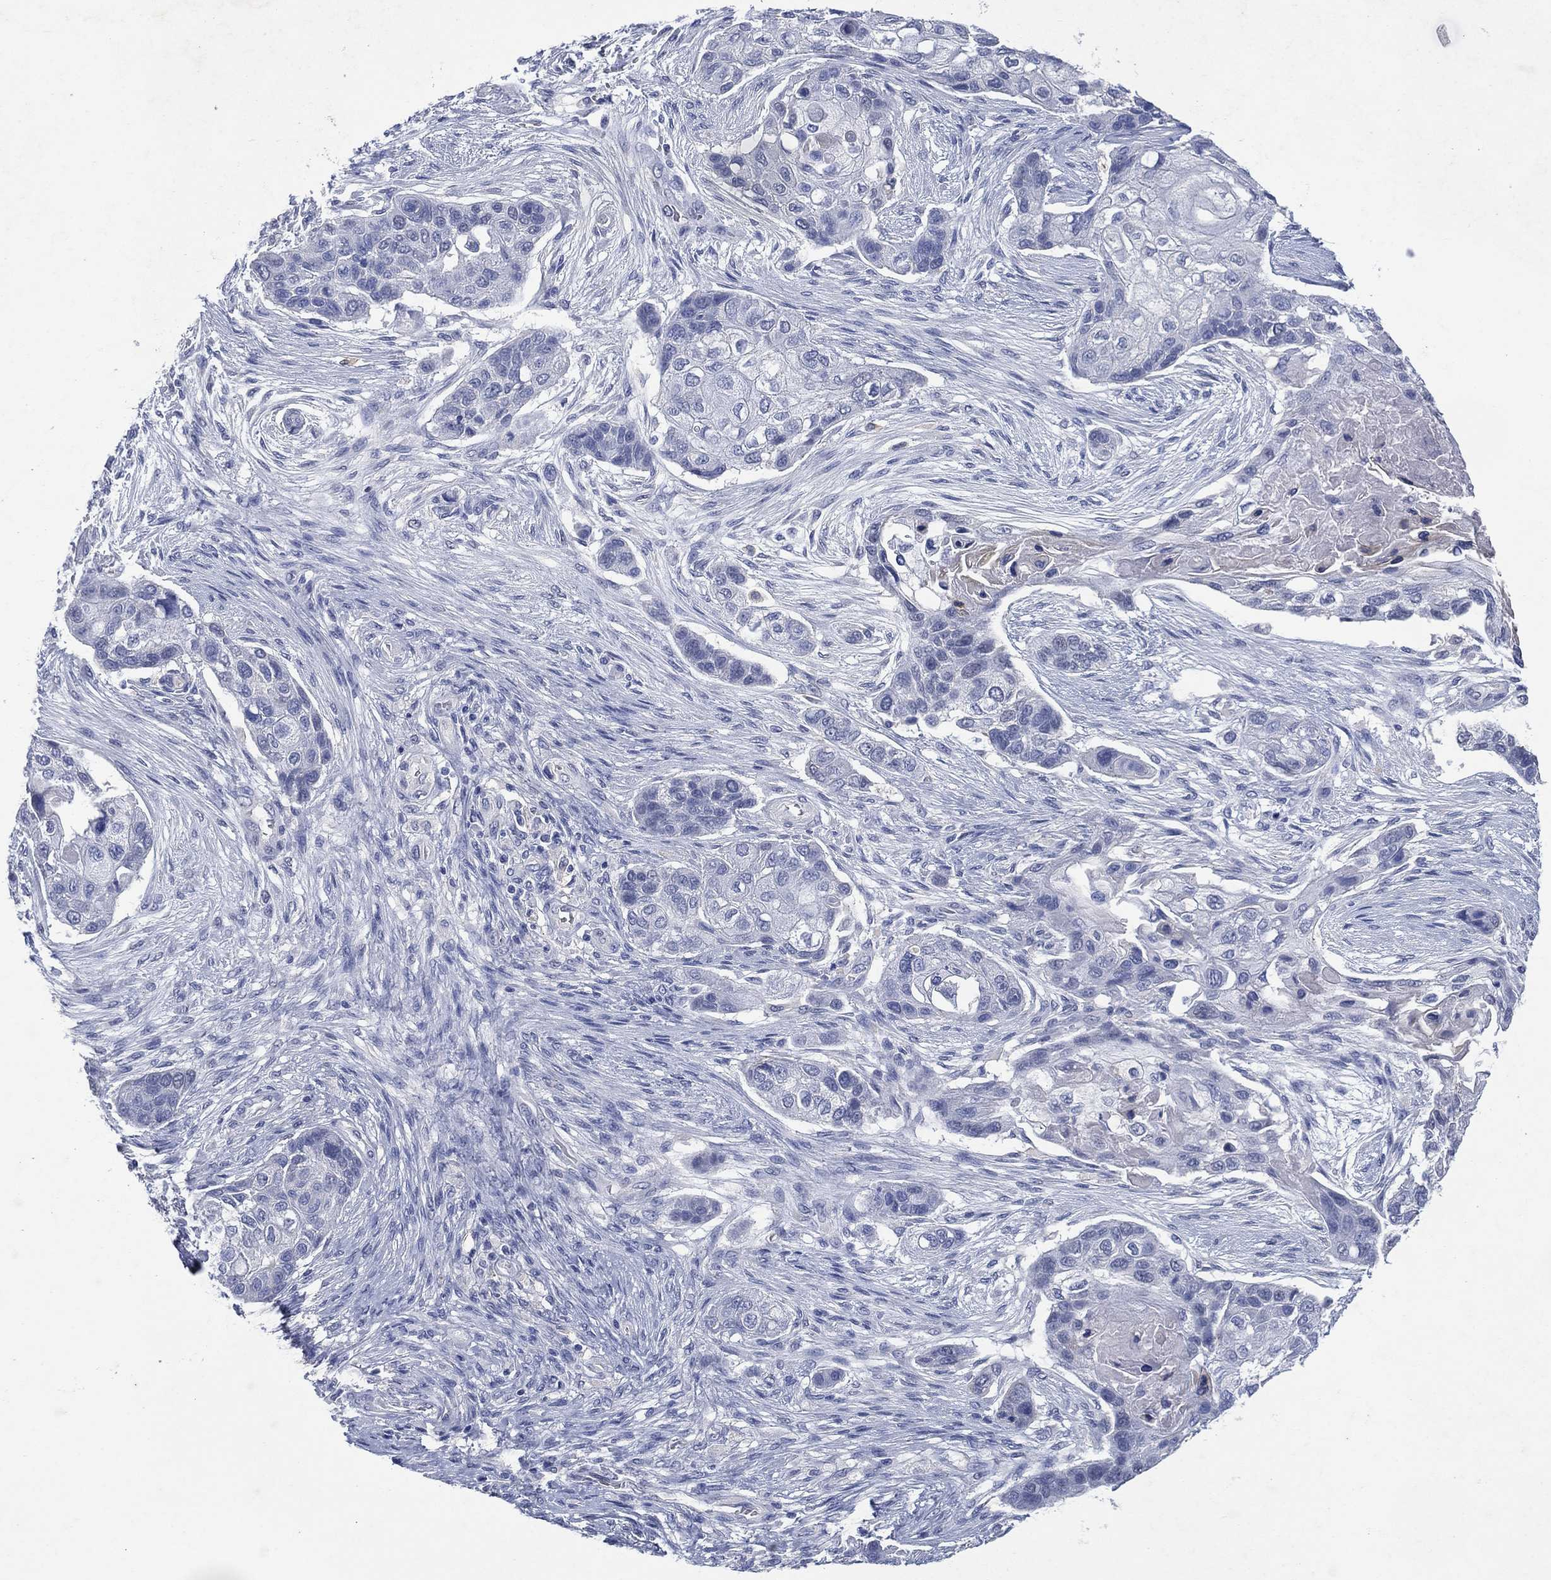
{"staining": {"intensity": "negative", "quantity": "none", "location": "none"}, "tissue": "lung cancer", "cell_type": "Tumor cells", "image_type": "cancer", "snomed": [{"axis": "morphology", "description": "Squamous cell carcinoma, NOS"}, {"axis": "topography", "description": "Lung"}], "caption": "IHC micrograph of neoplastic tissue: human lung cancer (squamous cell carcinoma) stained with DAB displays no significant protein staining in tumor cells. (Brightfield microscopy of DAB immunohistochemistry (IHC) at high magnification).", "gene": "FSCN2", "patient": {"sex": "male", "age": 69}}